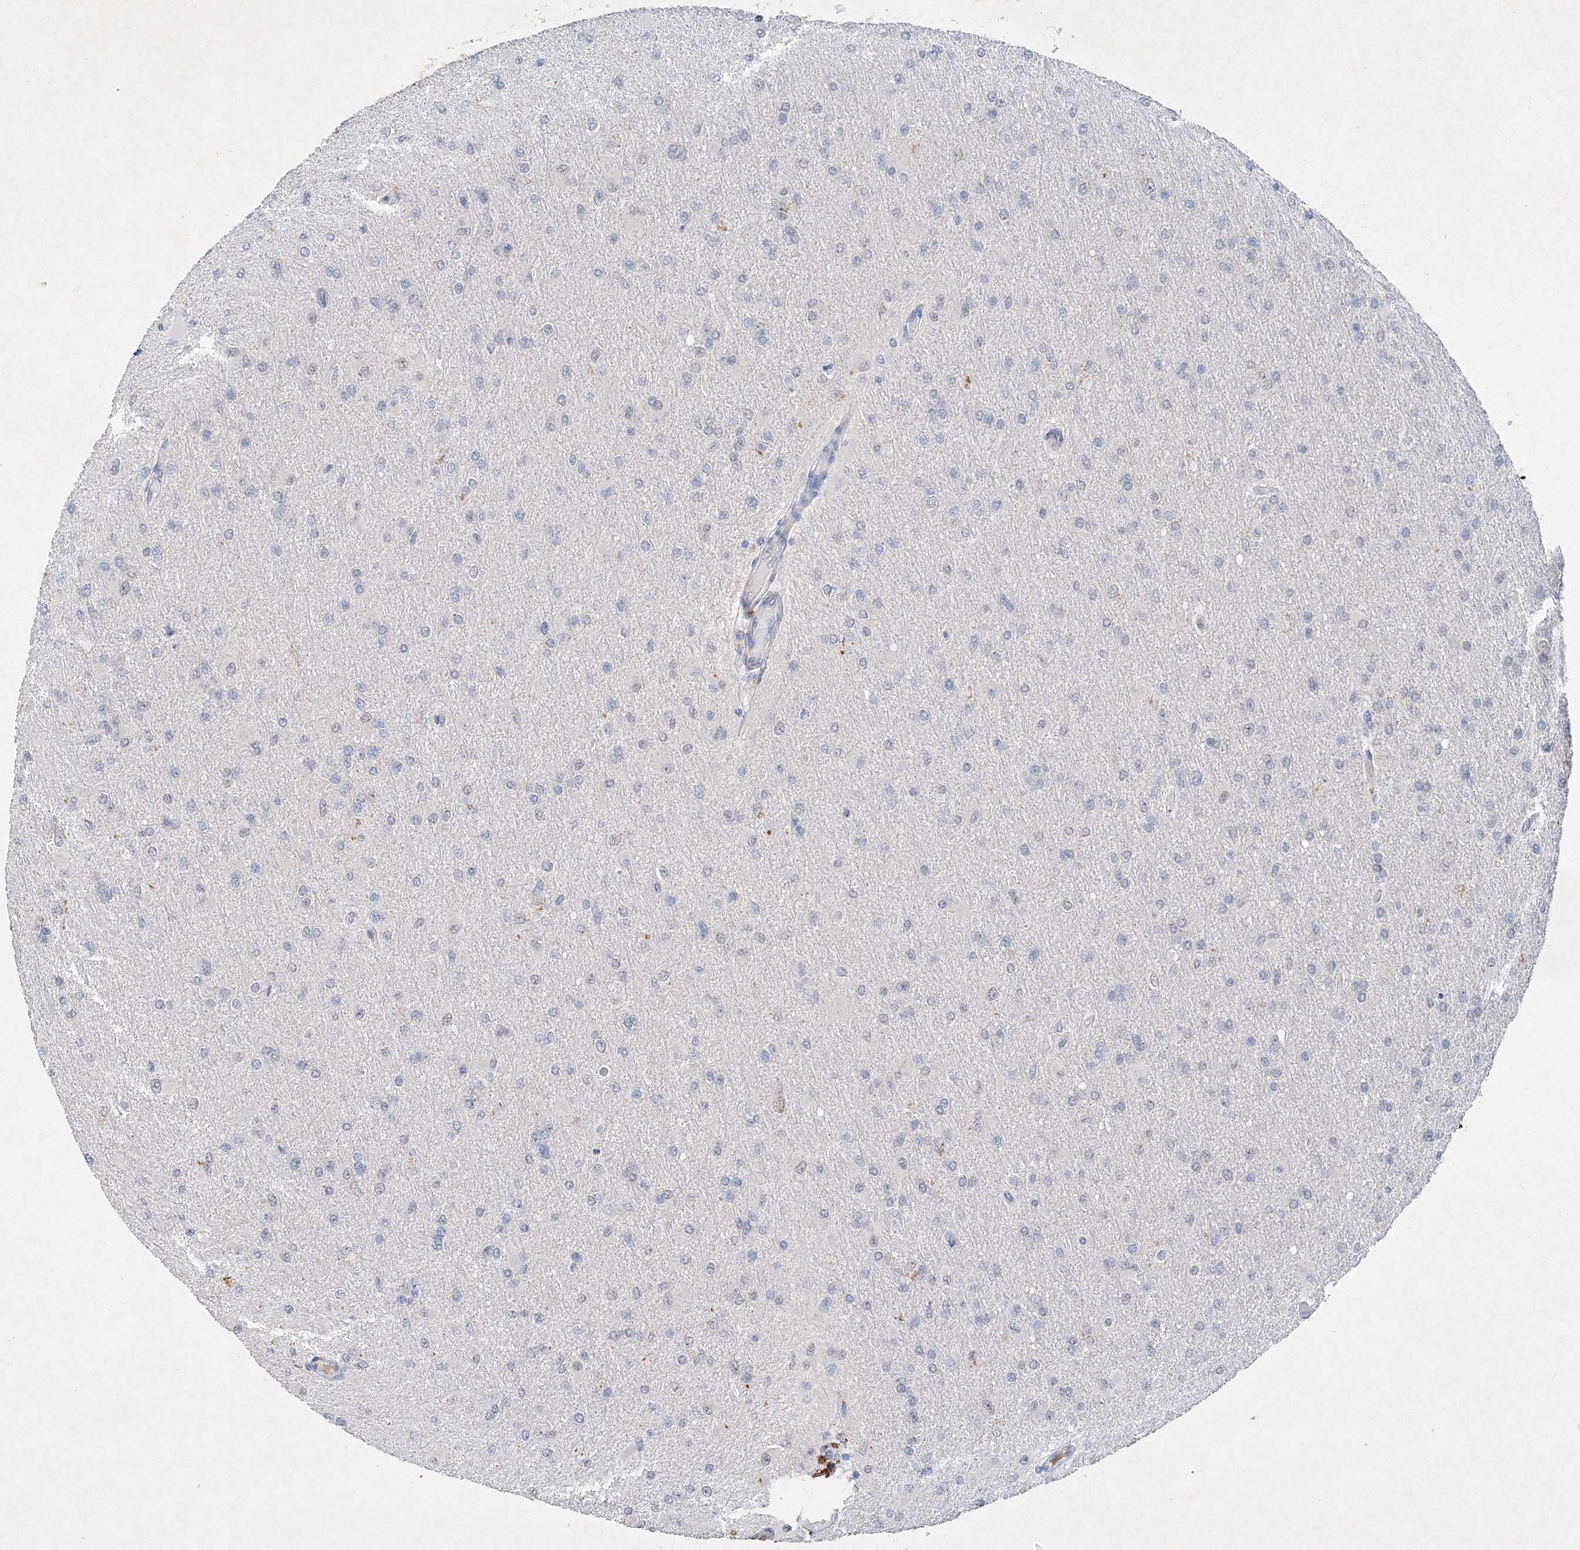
{"staining": {"intensity": "negative", "quantity": "none", "location": "none"}, "tissue": "glioma", "cell_type": "Tumor cells", "image_type": "cancer", "snomed": [{"axis": "morphology", "description": "Glioma, malignant, High grade"}, {"axis": "topography", "description": "Cerebral cortex"}], "caption": "Human malignant glioma (high-grade) stained for a protein using immunohistochemistry demonstrates no positivity in tumor cells.", "gene": "C11orf58", "patient": {"sex": "female", "age": 36}}